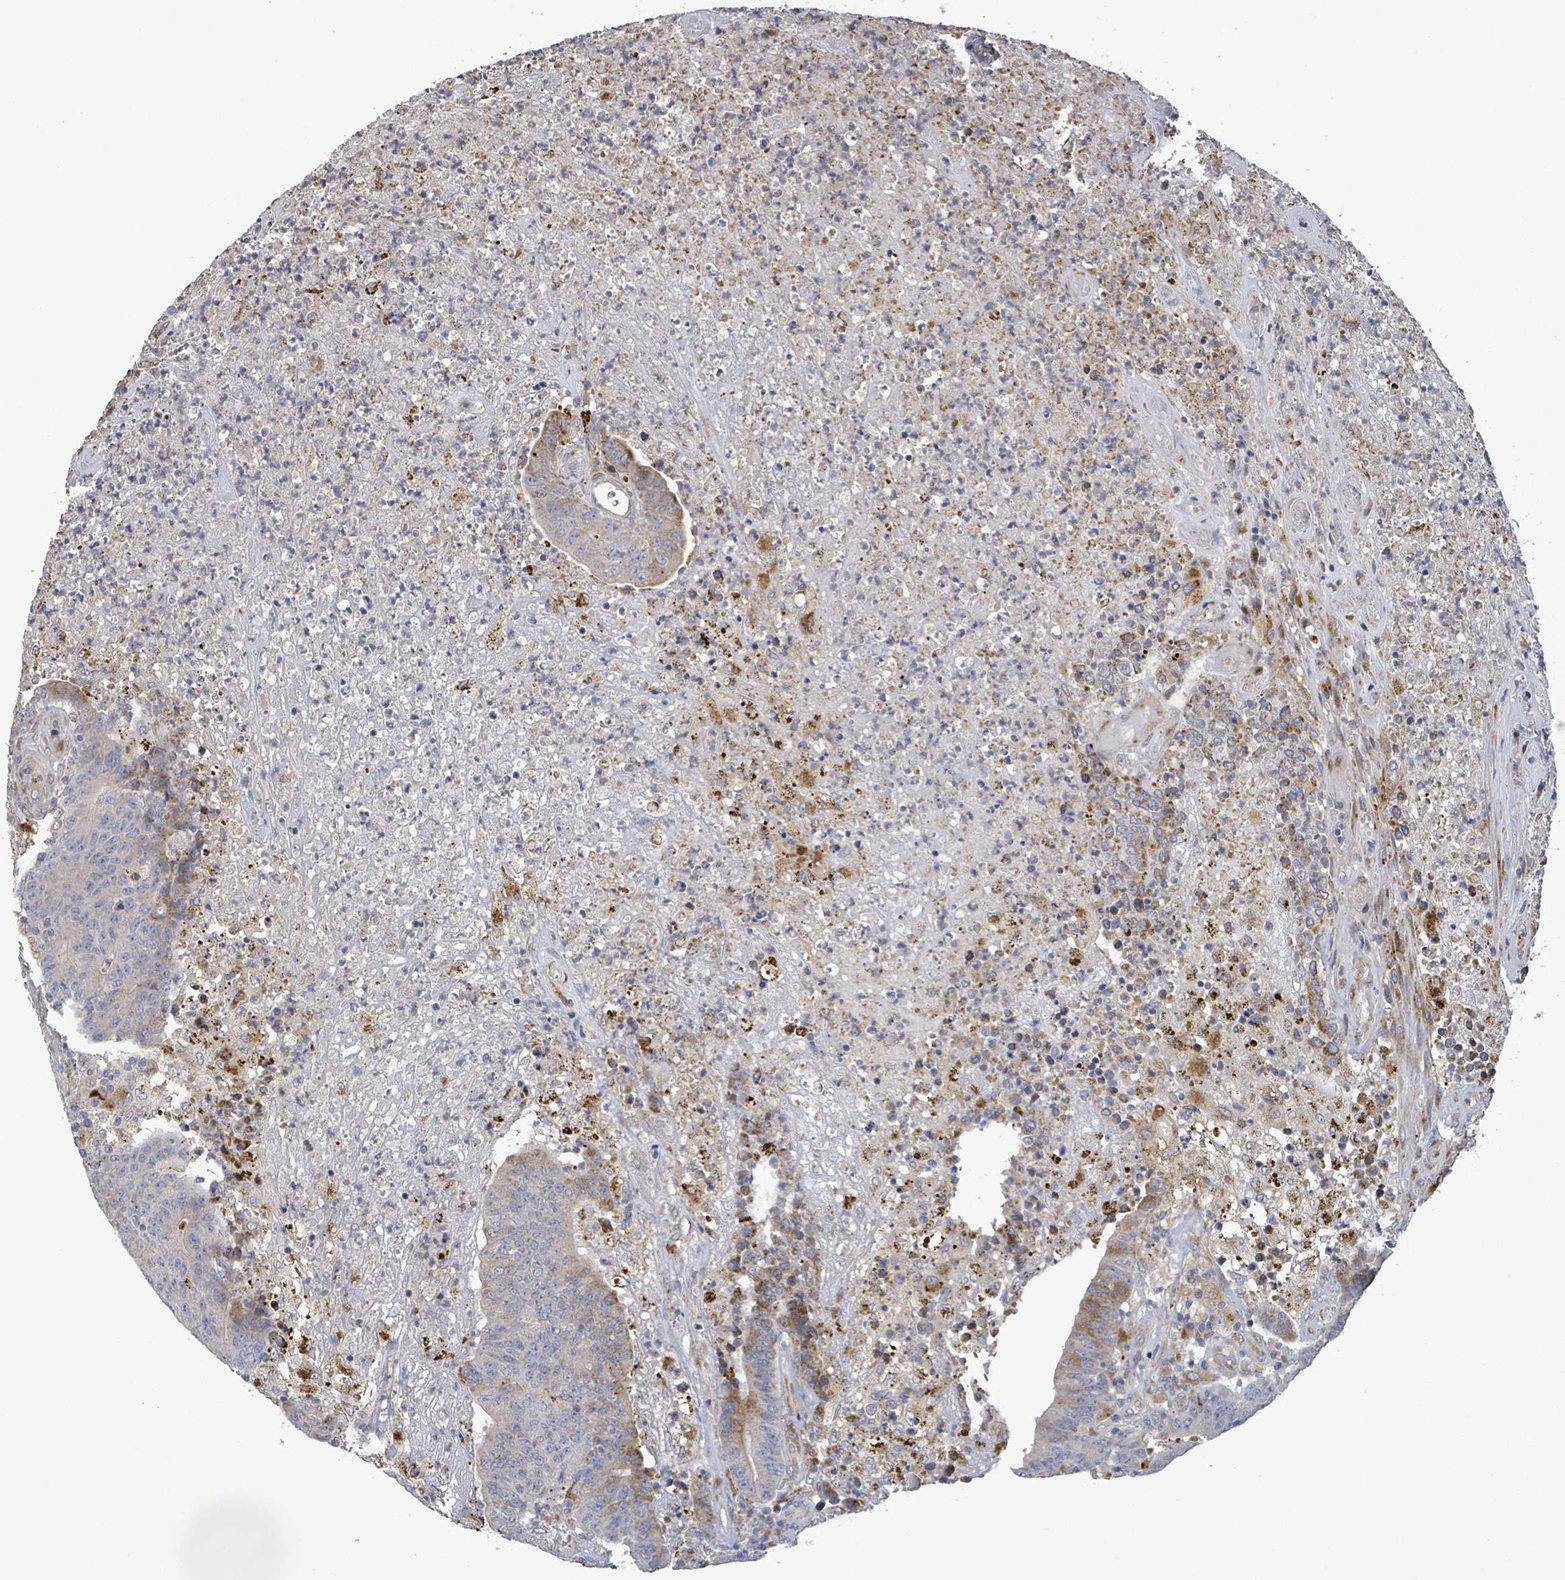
{"staining": {"intensity": "moderate", "quantity": "<25%", "location": "cytoplasmic/membranous"}, "tissue": "colorectal cancer", "cell_type": "Tumor cells", "image_type": "cancer", "snomed": [{"axis": "morphology", "description": "Adenocarcinoma, NOS"}, {"axis": "topography", "description": "Colon"}], "caption": "Immunohistochemical staining of human colorectal cancer demonstrates low levels of moderate cytoplasmic/membranous positivity in about <25% of tumor cells.", "gene": "DIPK2A", "patient": {"sex": "female", "age": 75}}